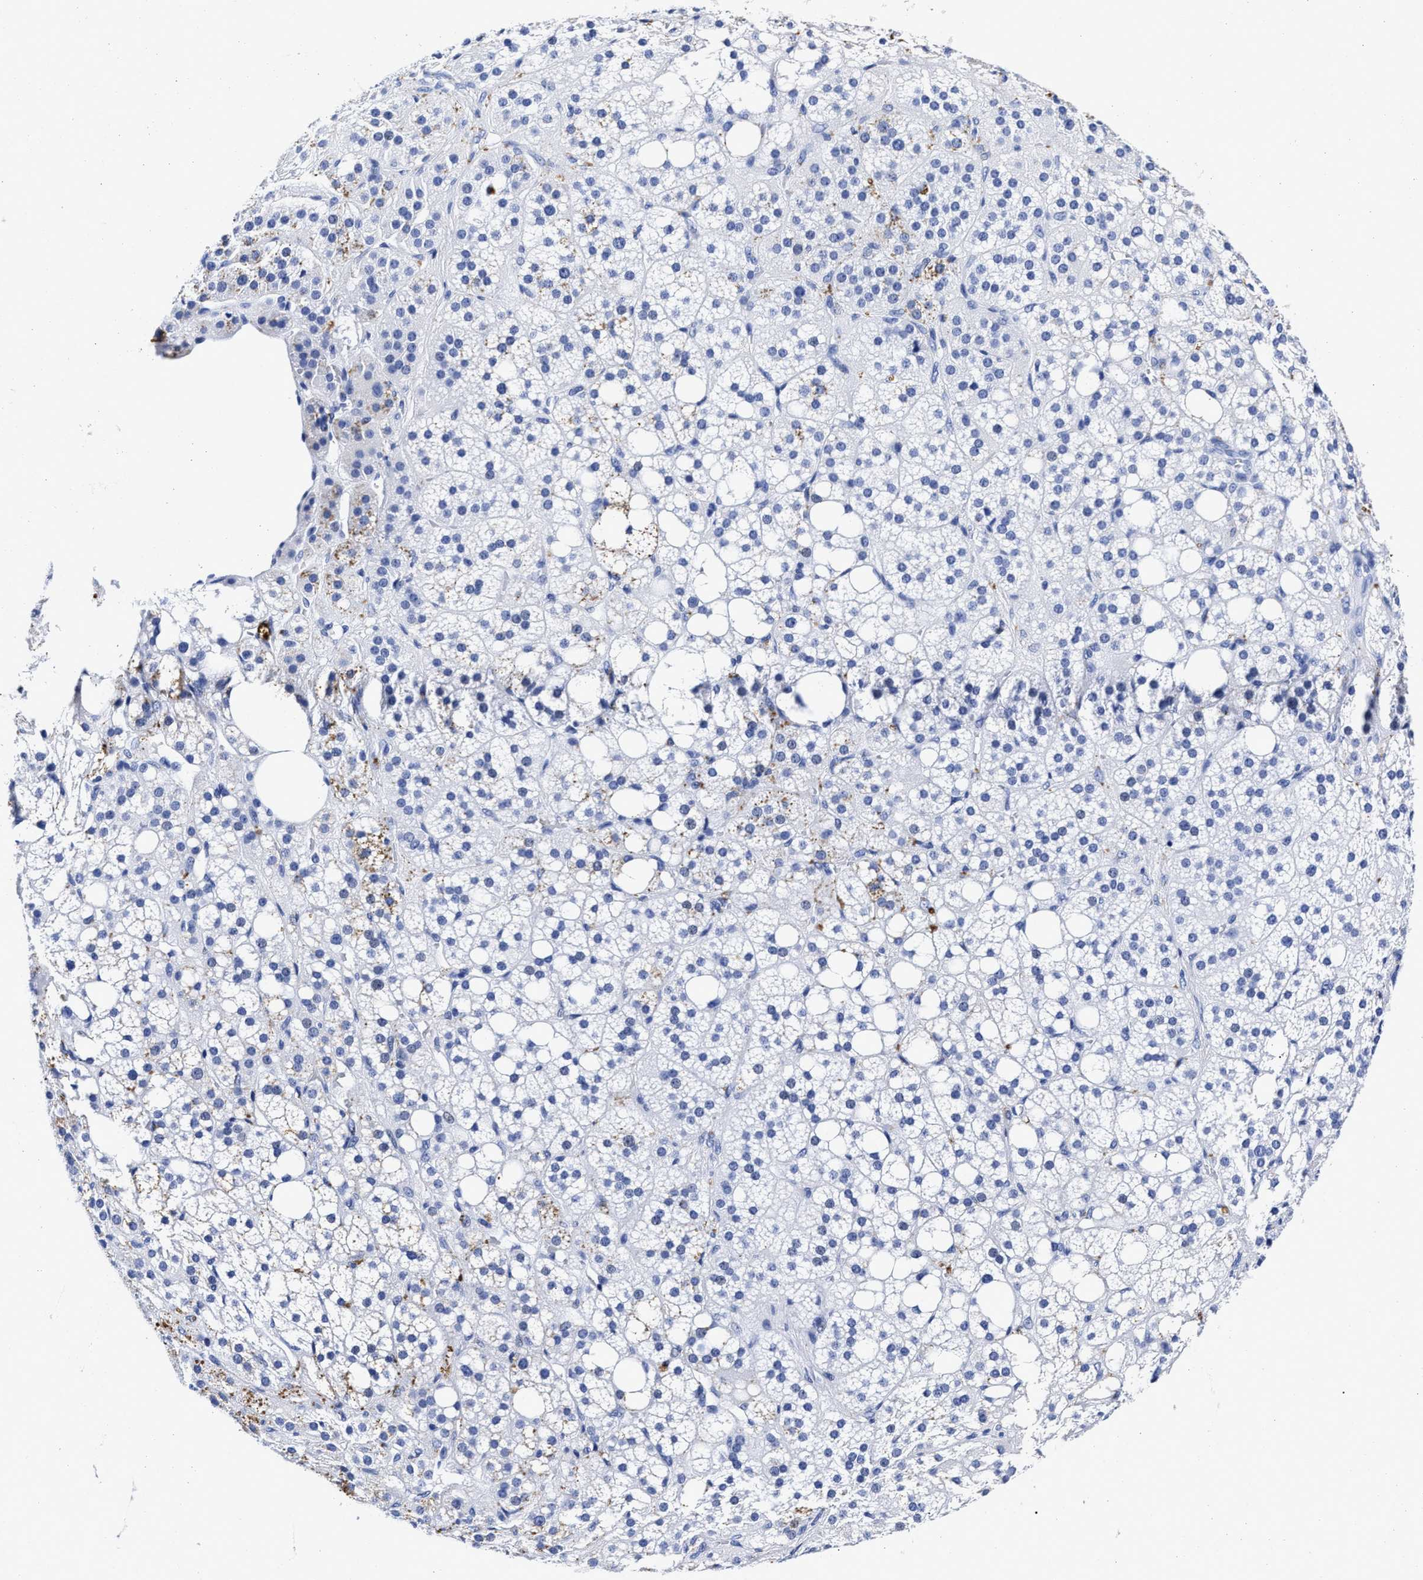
{"staining": {"intensity": "moderate", "quantity": "<25%", "location": "cytoplasmic/membranous"}, "tissue": "adrenal gland", "cell_type": "Glandular cells", "image_type": "normal", "snomed": [{"axis": "morphology", "description": "Normal tissue, NOS"}, {"axis": "topography", "description": "Adrenal gland"}], "caption": "Protein expression analysis of benign human adrenal gland reveals moderate cytoplasmic/membranous staining in about <25% of glandular cells.", "gene": "LRRC8E", "patient": {"sex": "female", "age": 59}}